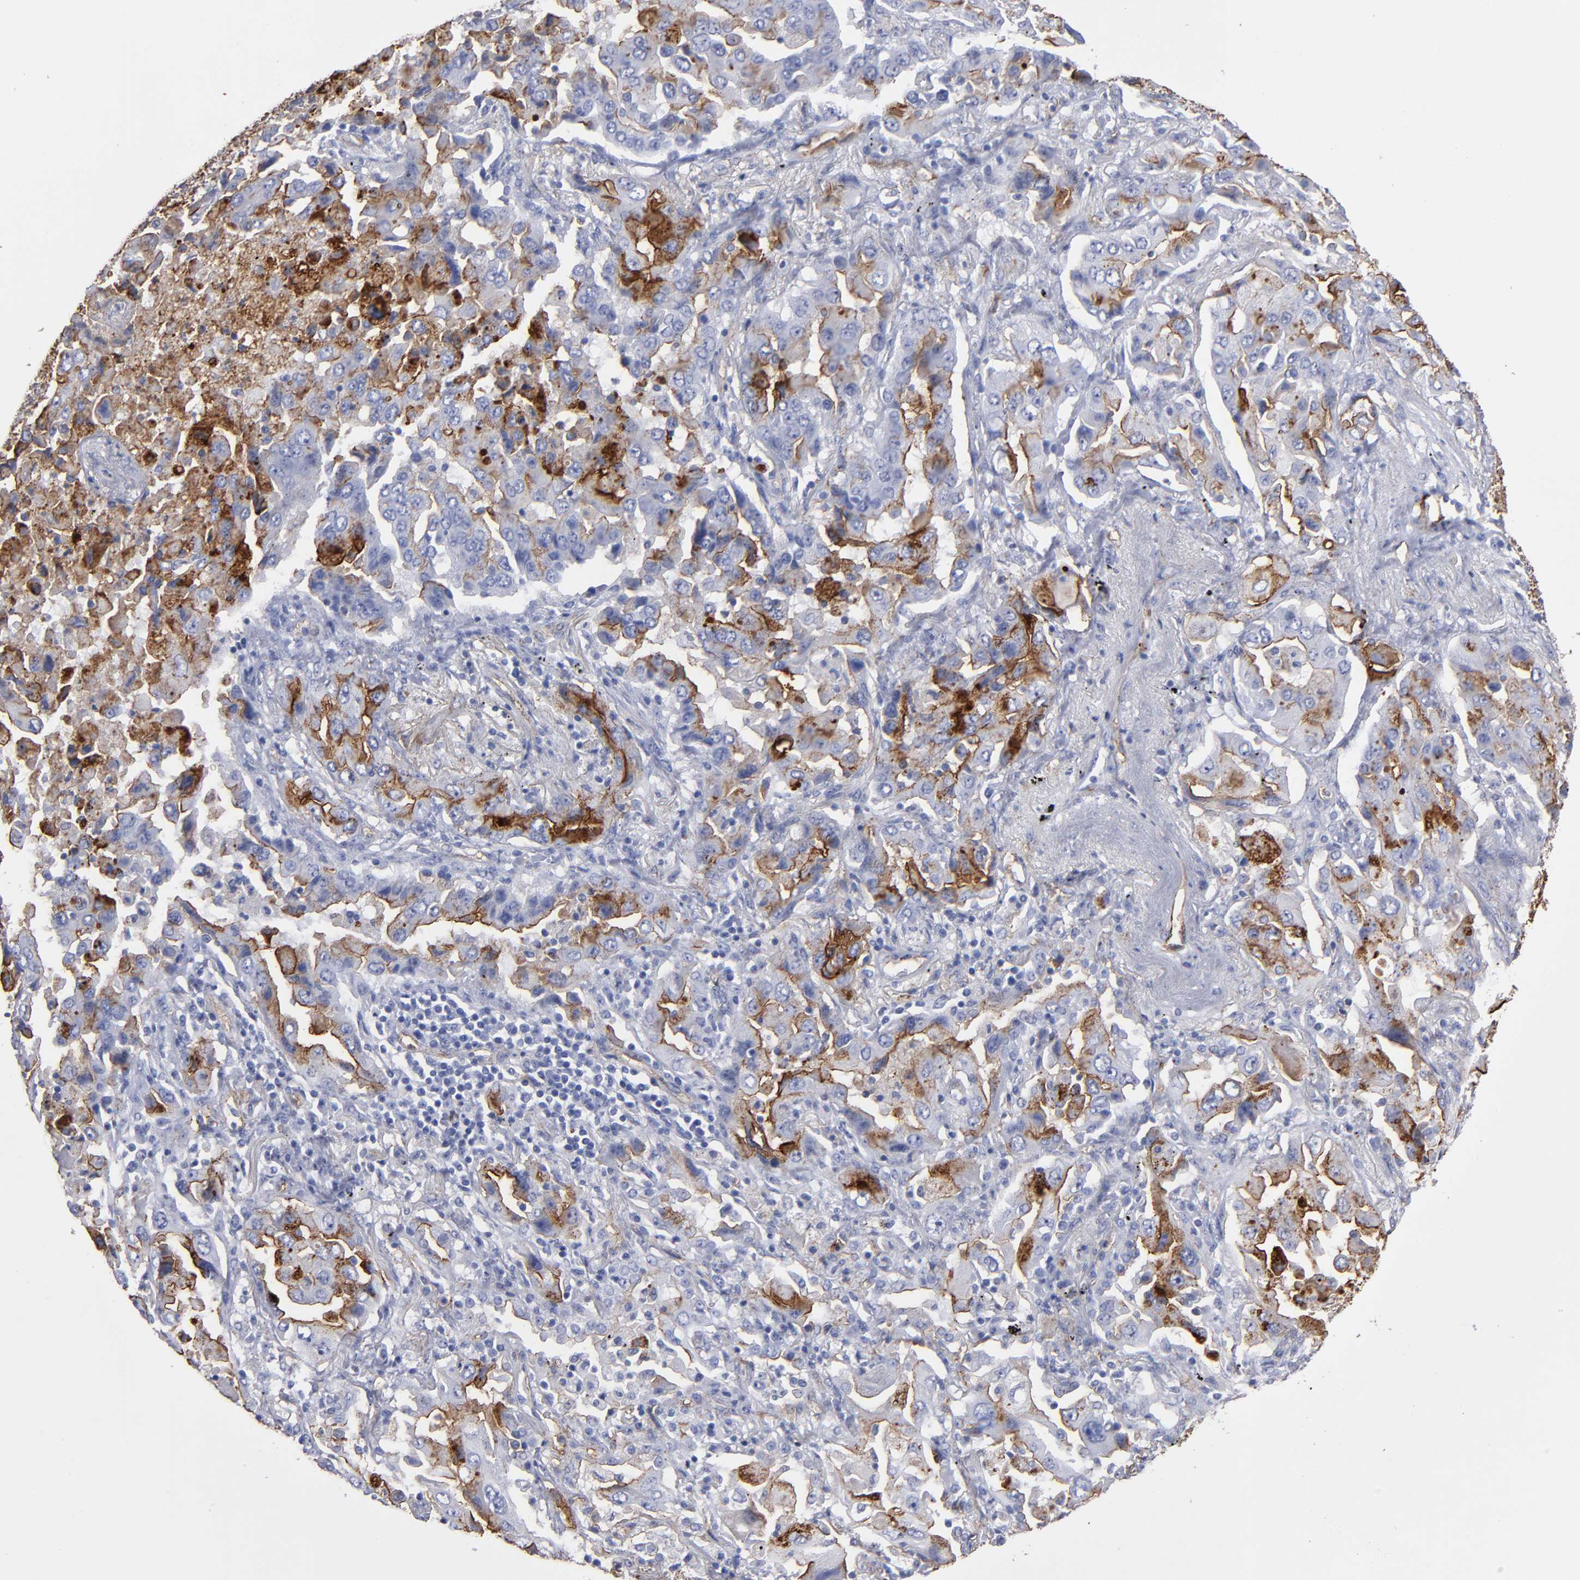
{"staining": {"intensity": "moderate", "quantity": "<25%", "location": "cytoplasmic/membranous"}, "tissue": "lung cancer", "cell_type": "Tumor cells", "image_type": "cancer", "snomed": [{"axis": "morphology", "description": "Adenocarcinoma, NOS"}, {"axis": "topography", "description": "Lung"}], "caption": "IHC of lung adenocarcinoma shows low levels of moderate cytoplasmic/membranous positivity in about <25% of tumor cells.", "gene": "TM4SF1", "patient": {"sex": "female", "age": 65}}